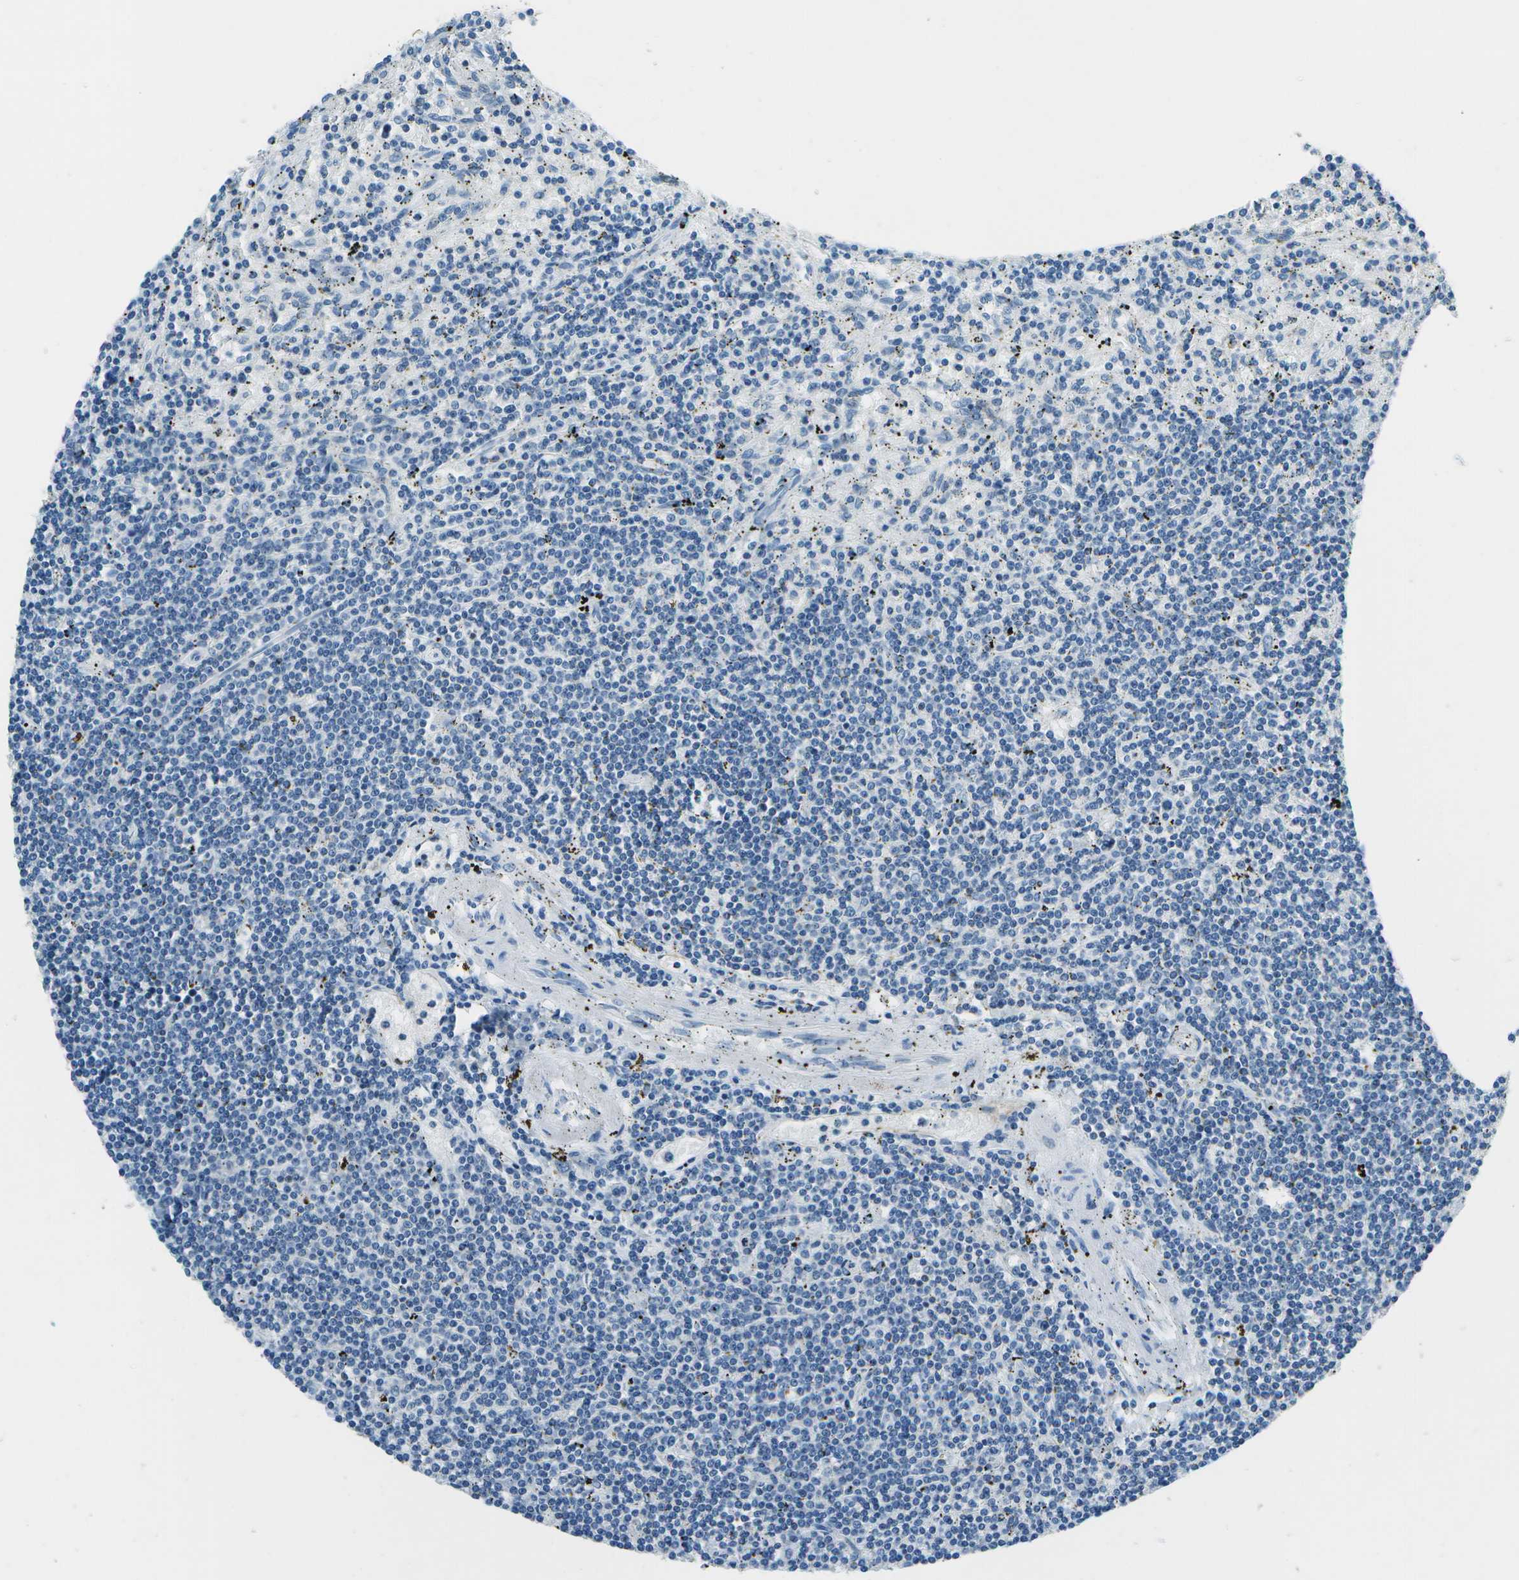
{"staining": {"intensity": "negative", "quantity": "none", "location": "none"}, "tissue": "lymphoma", "cell_type": "Tumor cells", "image_type": "cancer", "snomed": [{"axis": "morphology", "description": "Malignant lymphoma, non-Hodgkin's type, Low grade"}, {"axis": "topography", "description": "Spleen"}], "caption": "Immunohistochemistry photomicrograph of human lymphoma stained for a protein (brown), which displays no positivity in tumor cells.", "gene": "SLC16A10", "patient": {"sex": "male", "age": 76}}